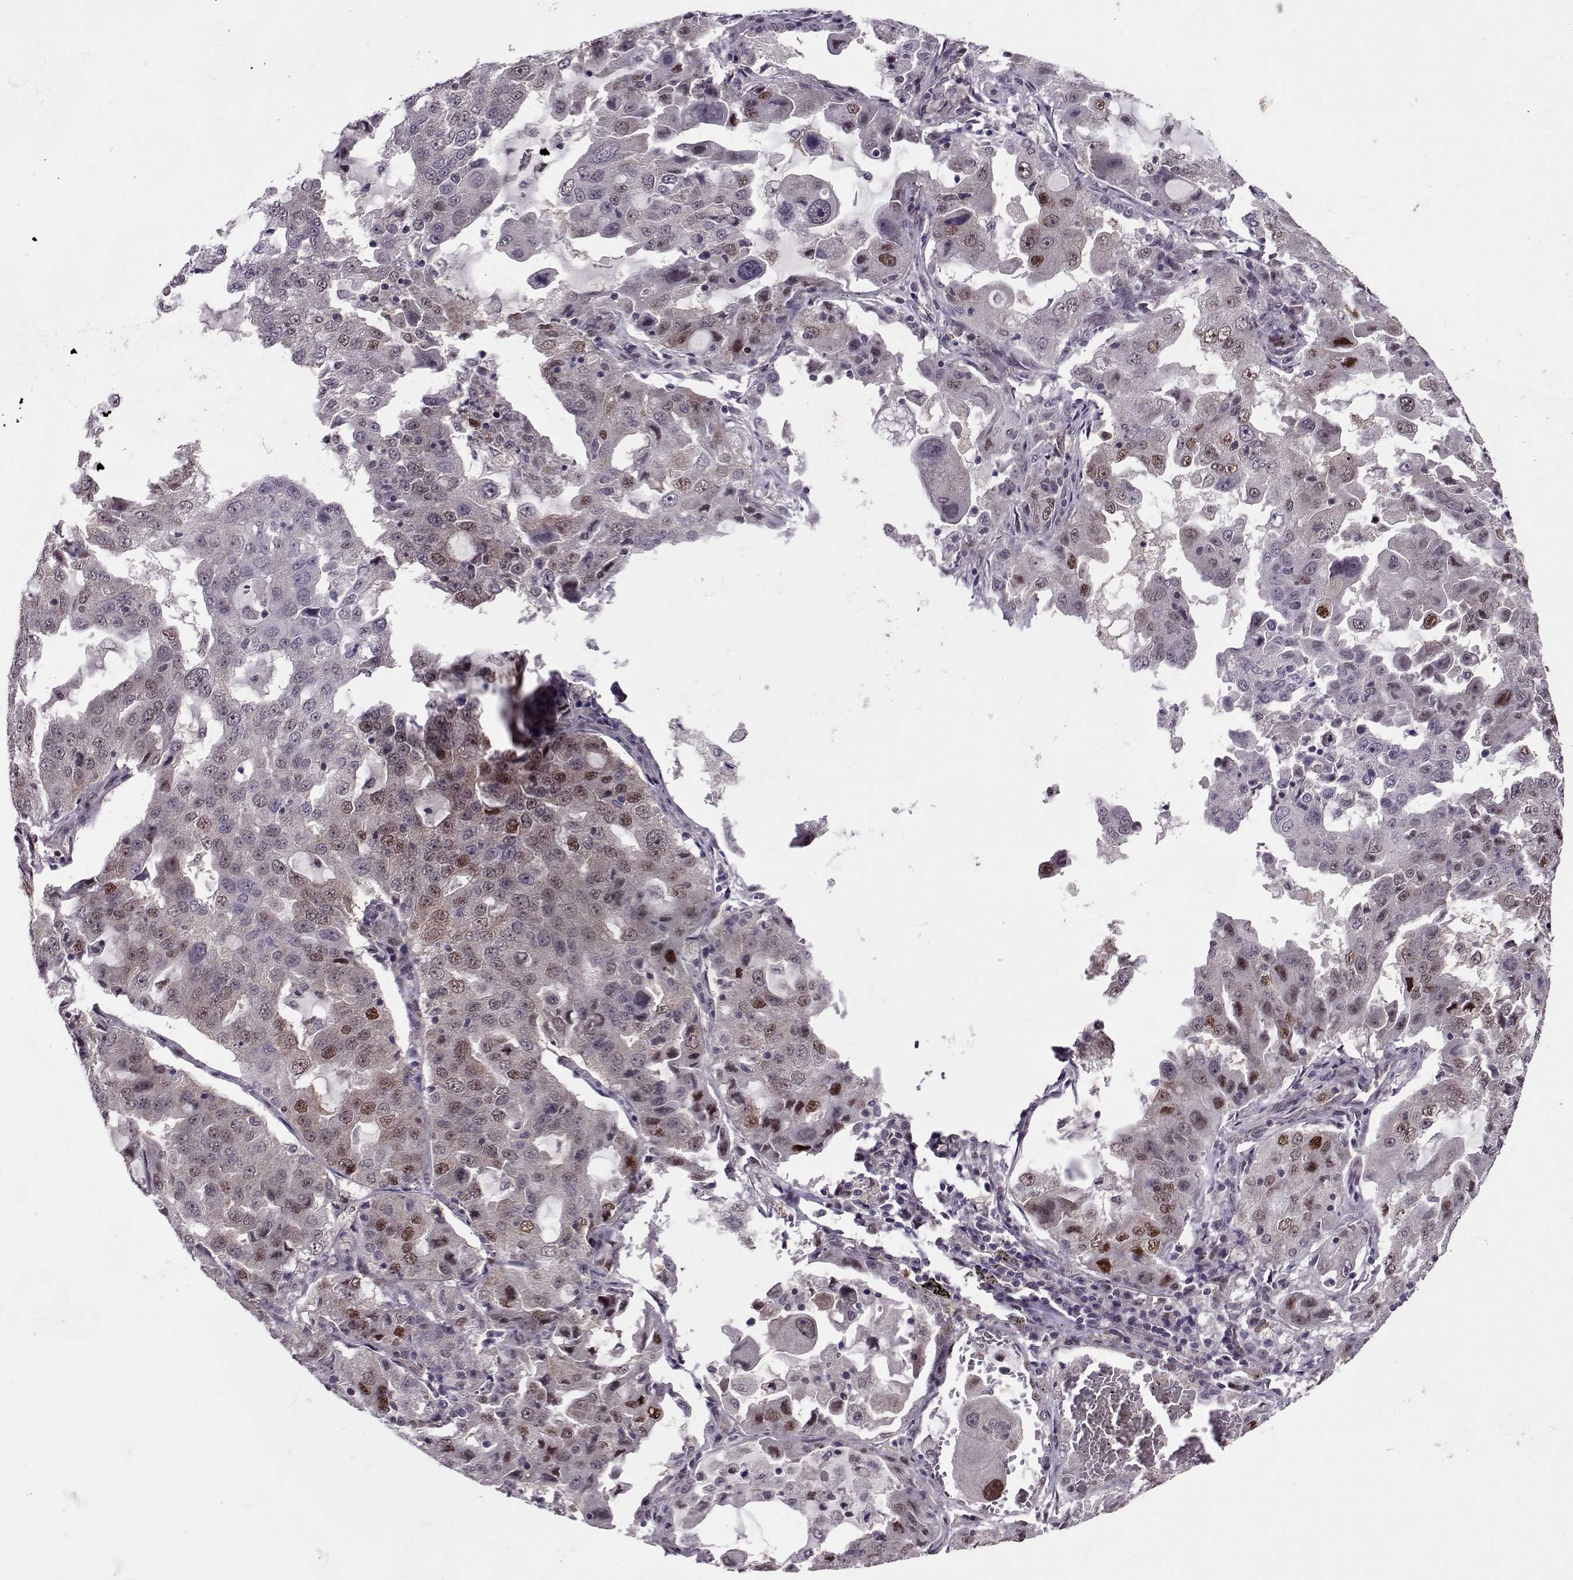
{"staining": {"intensity": "moderate", "quantity": "<25%", "location": "nuclear"}, "tissue": "lung cancer", "cell_type": "Tumor cells", "image_type": "cancer", "snomed": [{"axis": "morphology", "description": "Adenocarcinoma, NOS"}, {"axis": "topography", "description": "Lung"}], "caption": "A low amount of moderate nuclear expression is present in about <25% of tumor cells in adenocarcinoma (lung) tissue.", "gene": "CDK4", "patient": {"sex": "female", "age": 61}}